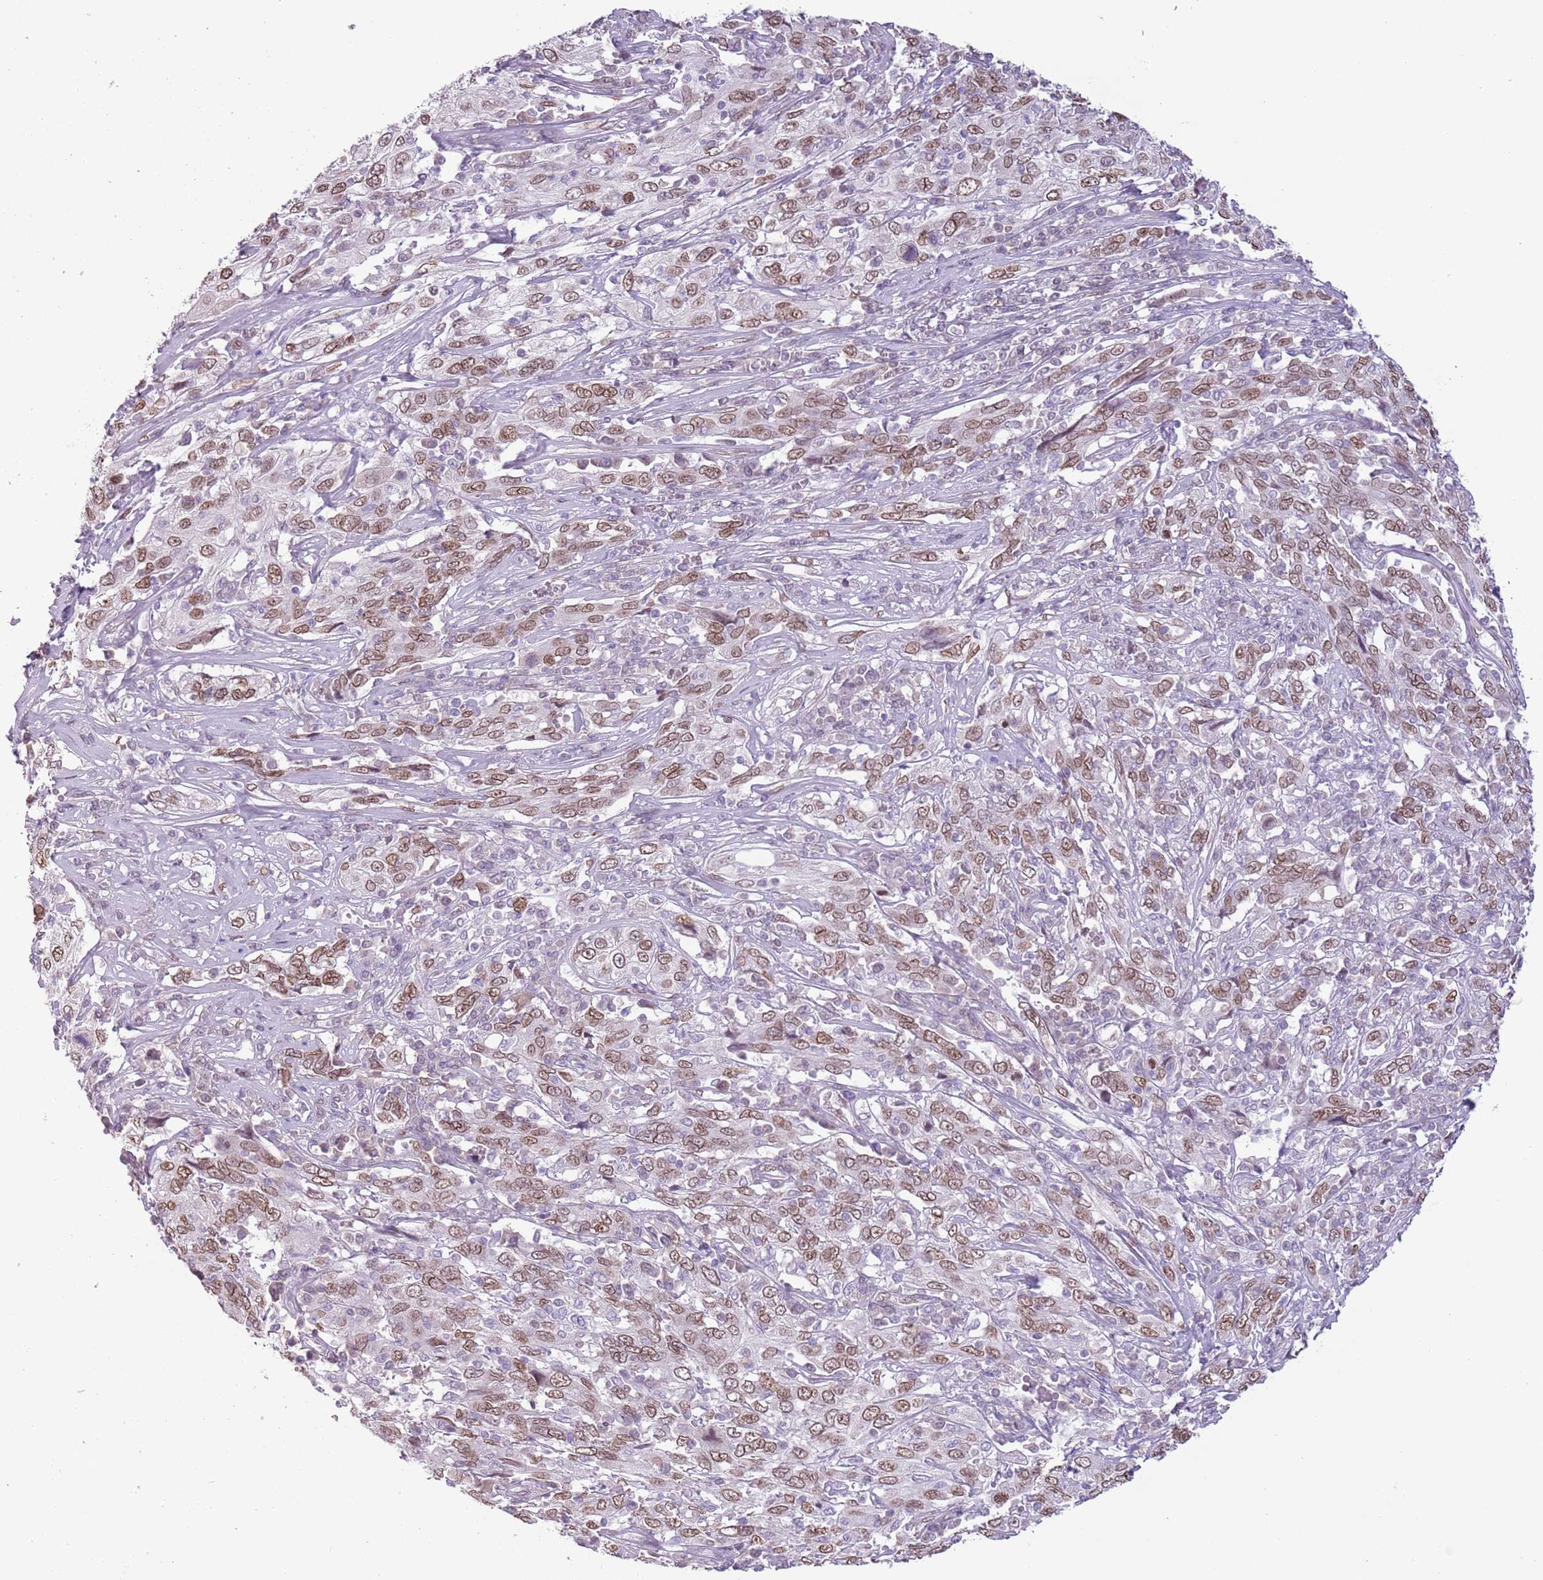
{"staining": {"intensity": "moderate", "quantity": ">75%", "location": "cytoplasmic/membranous,nuclear"}, "tissue": "cervical cancer", "cell_type": "Tumor cells", "image_type": "cancer", "snomed": [{"axis": "morphology", "description": "Squamous cell carcinoma, NOS"}, {"axis": "topography", "description": "Cervix"}], "caption": "Brown immunohistochemical staining in human squamous cell carcinoma (cervical) exhibits moderate cytoplasmic/membranous and nuclear positivity in about >75% of tumor cells.", "gene": "ZGLP1", "patient": {"sex": "female", "age": 46}}